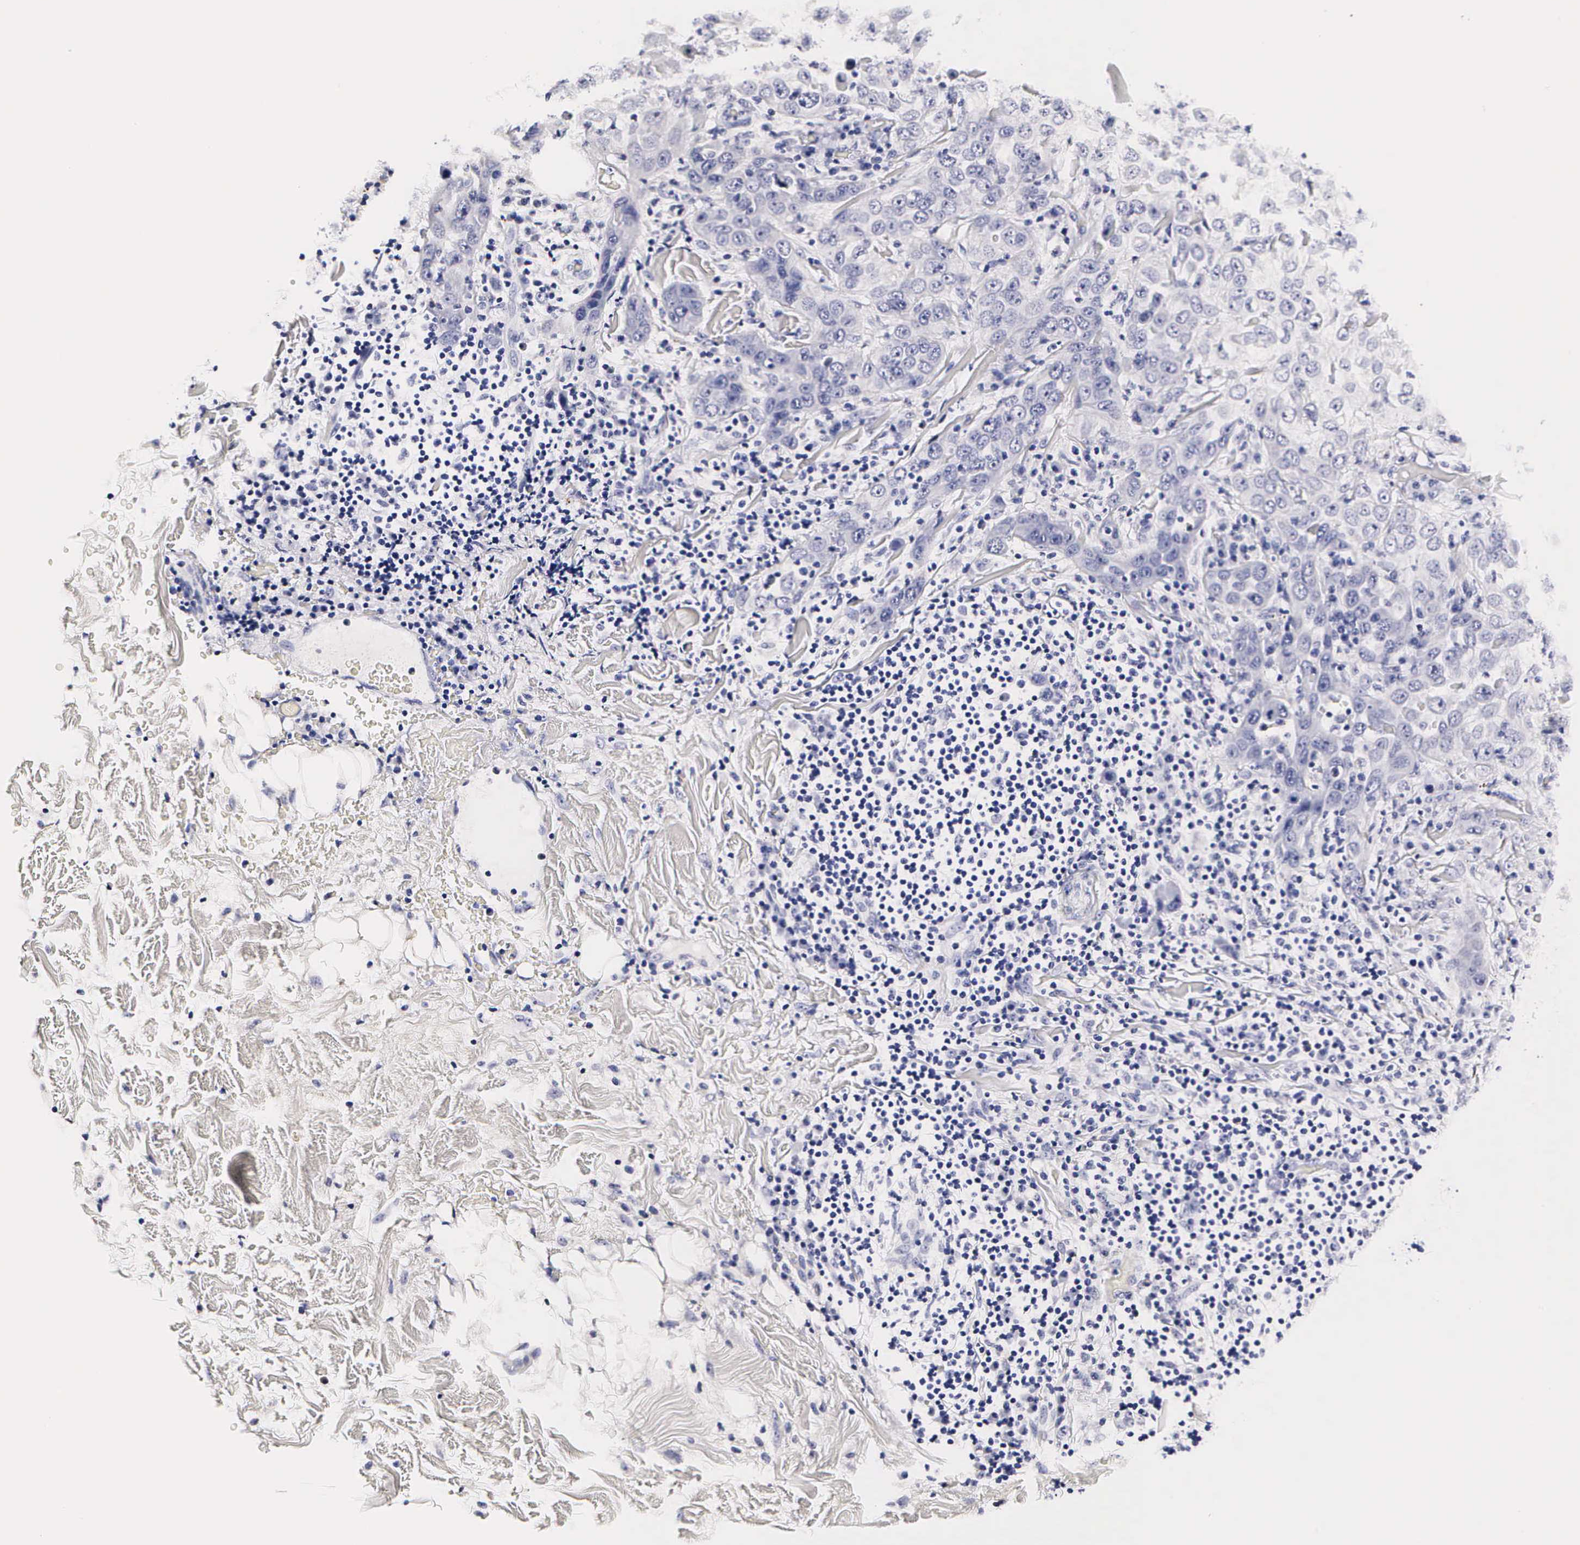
{"staining": {"intensity": "negative", "quantity": "none", "location": "none"}, "tissue": "skin cancer", "cell_type": "Tumor cells", "image_type": "cancer", "snomed": [{"axis": "morphology", "description": "Squamous cell carcinoma, NOS"}, {"axis": "topography", "description": "Skin"}], "caption": "Tumor cells show no significant expression in skin cancer.", "gene": "RNASE6", "patient": {"sex": "male", "age": 84}}